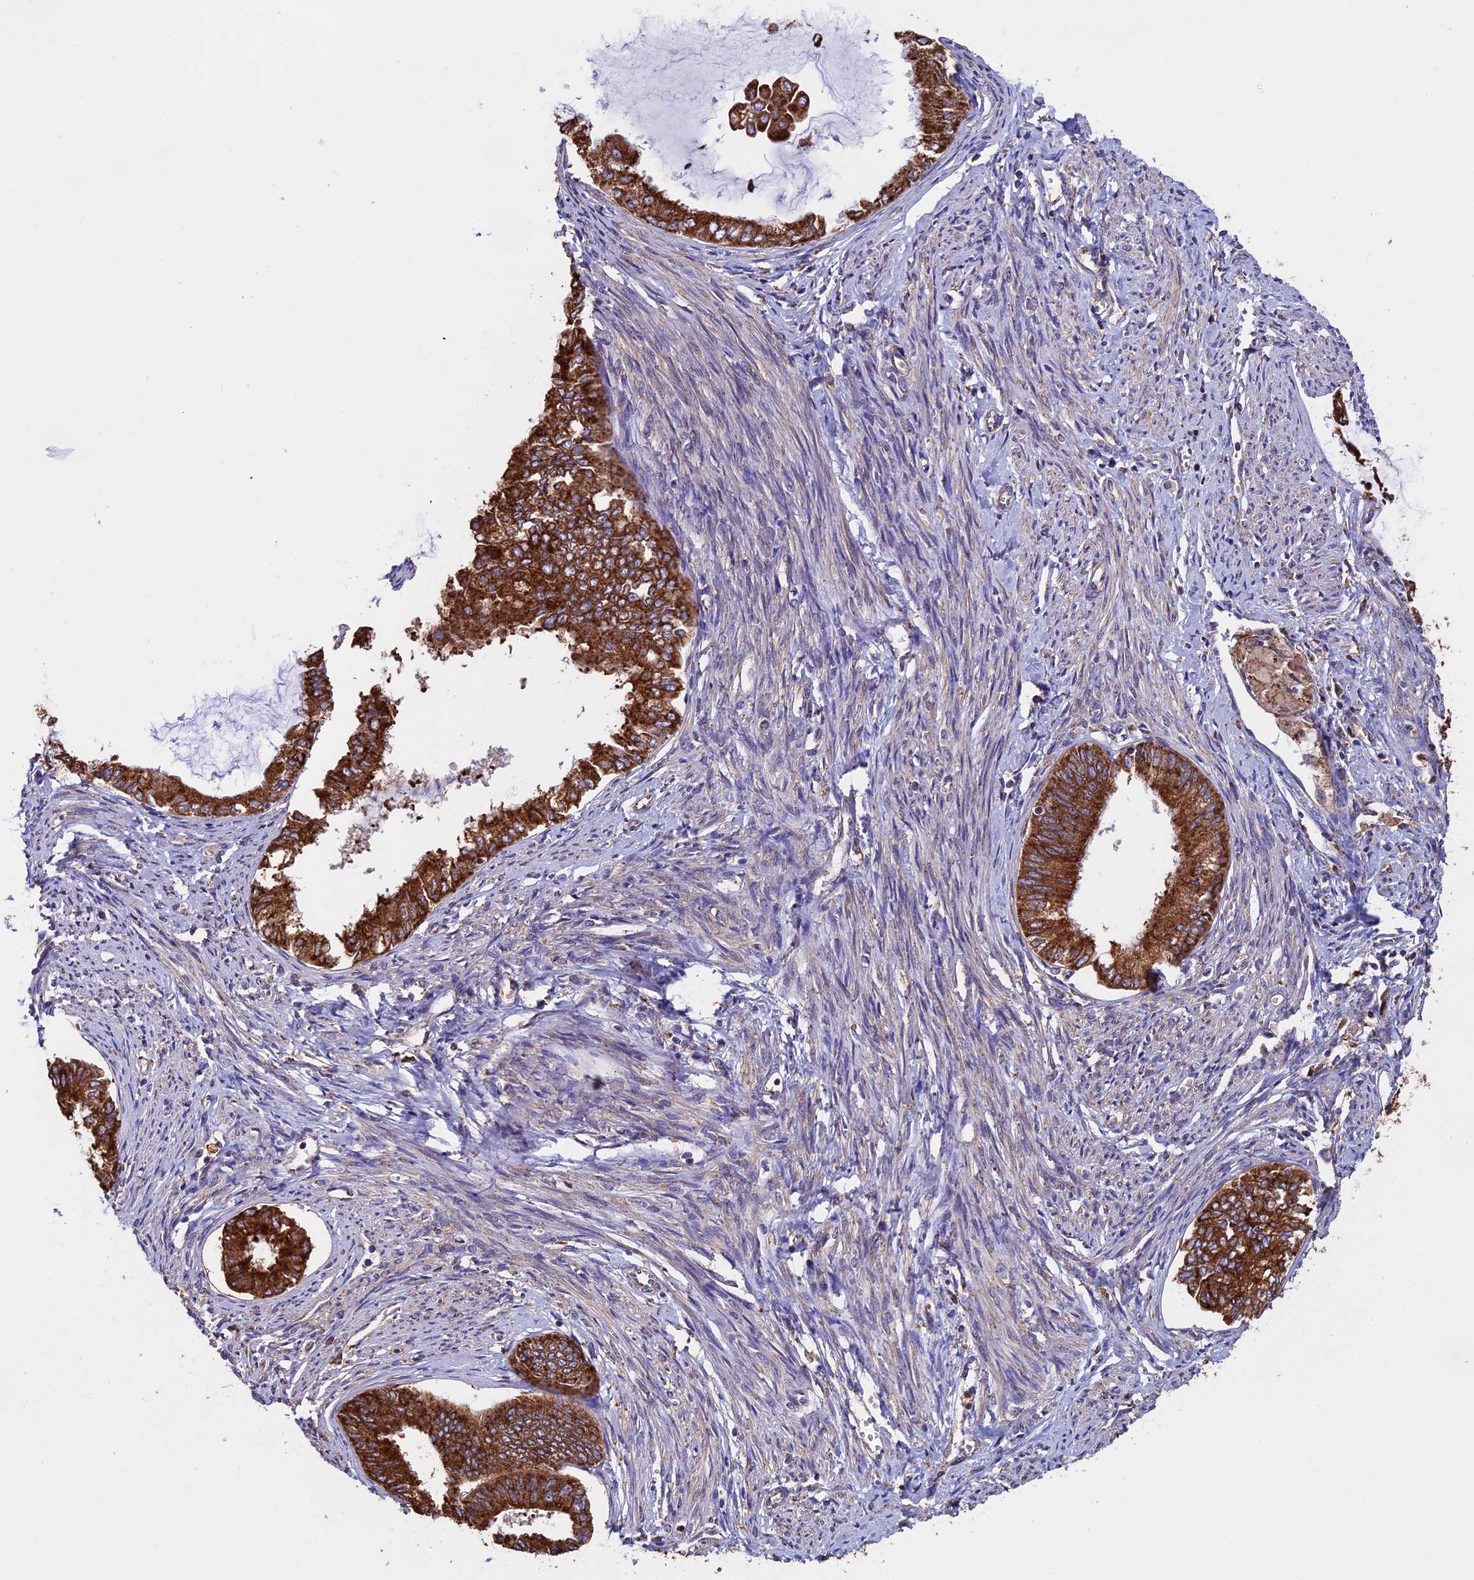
{"staining": {"intensity": "strong", "quantity": ">75%", "location": "cytoplasmic/membranous"}, "tissue": "endometrial cancer", "cell_type": "Tumor cells", "image_type": "cancer", "snomed": [{"axis": "morphology", "description": "Adenocarcinoma, NOS"}, {"axis": "topography", "description": "Endometrium"}], "caption": "Brown immunohistochemical staining in endometrial adenocarcinoma shows strong cytoplasmic/membranous expression in approximately >75% of tumor cells.", "gene": "BTBD3", "patient": {"sex": "female", "age": 86}}